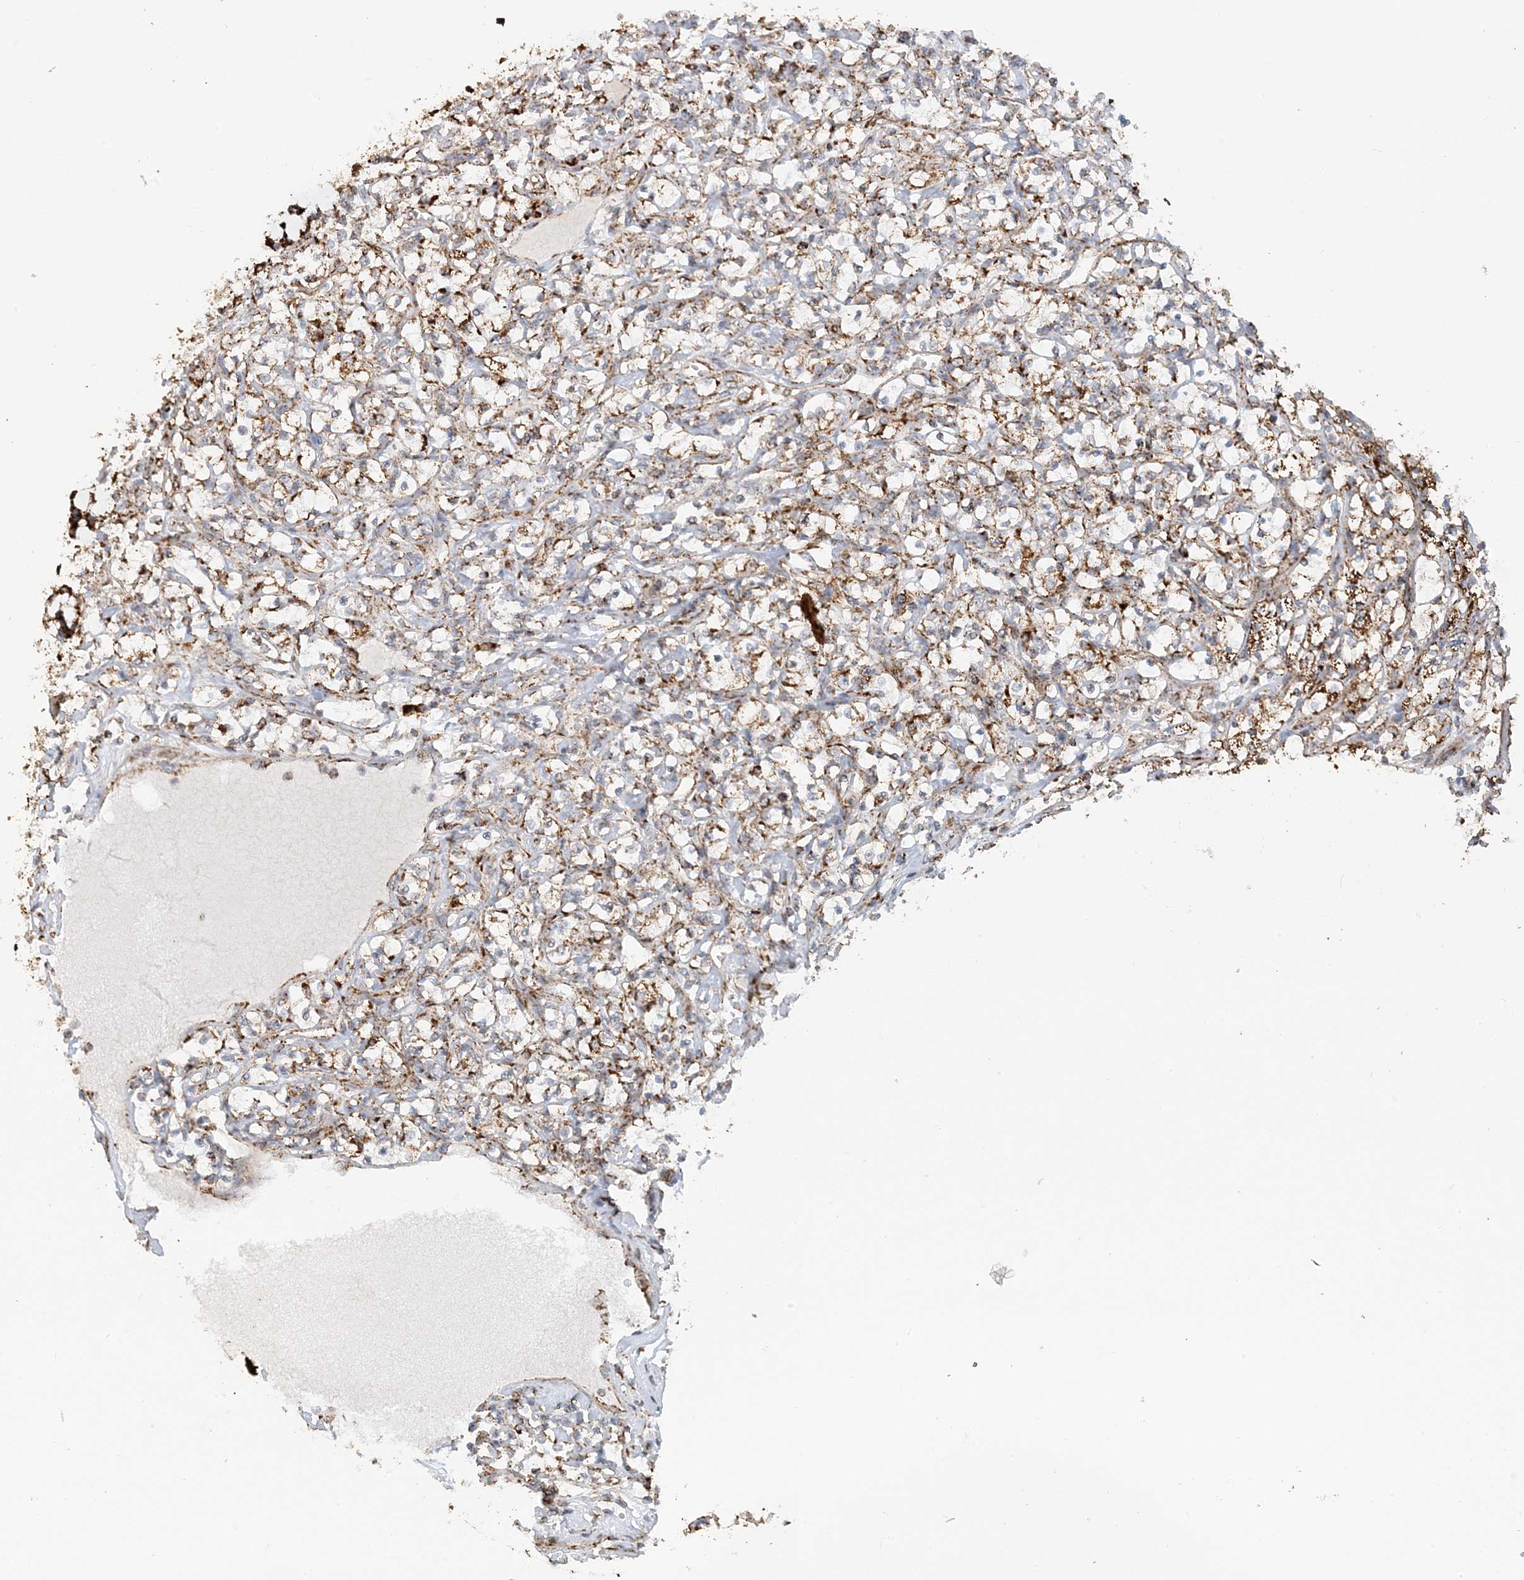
{"staining": {"intensity": "strong", "quantity": ">75%", "location": "cytoplasmic/membranous"}, "tissue": "renal cancer", "cell_type": "Tumor cells", "image_type": "cancer", "snomed": [{"axis": "morphology", "description": "Adenocarcinoma, NOS"}, {"axis": "topography", "description": "Kidney"}], "caption": "This micrograph exhibits immunohistochemistry staining of renal adenocarcinoma, with high strong cytoplasmic/membranous expression in approximately >75% of tumor cells.", "gene": "MAN1A1", "patient": {"sex": "female", "age": 69}}